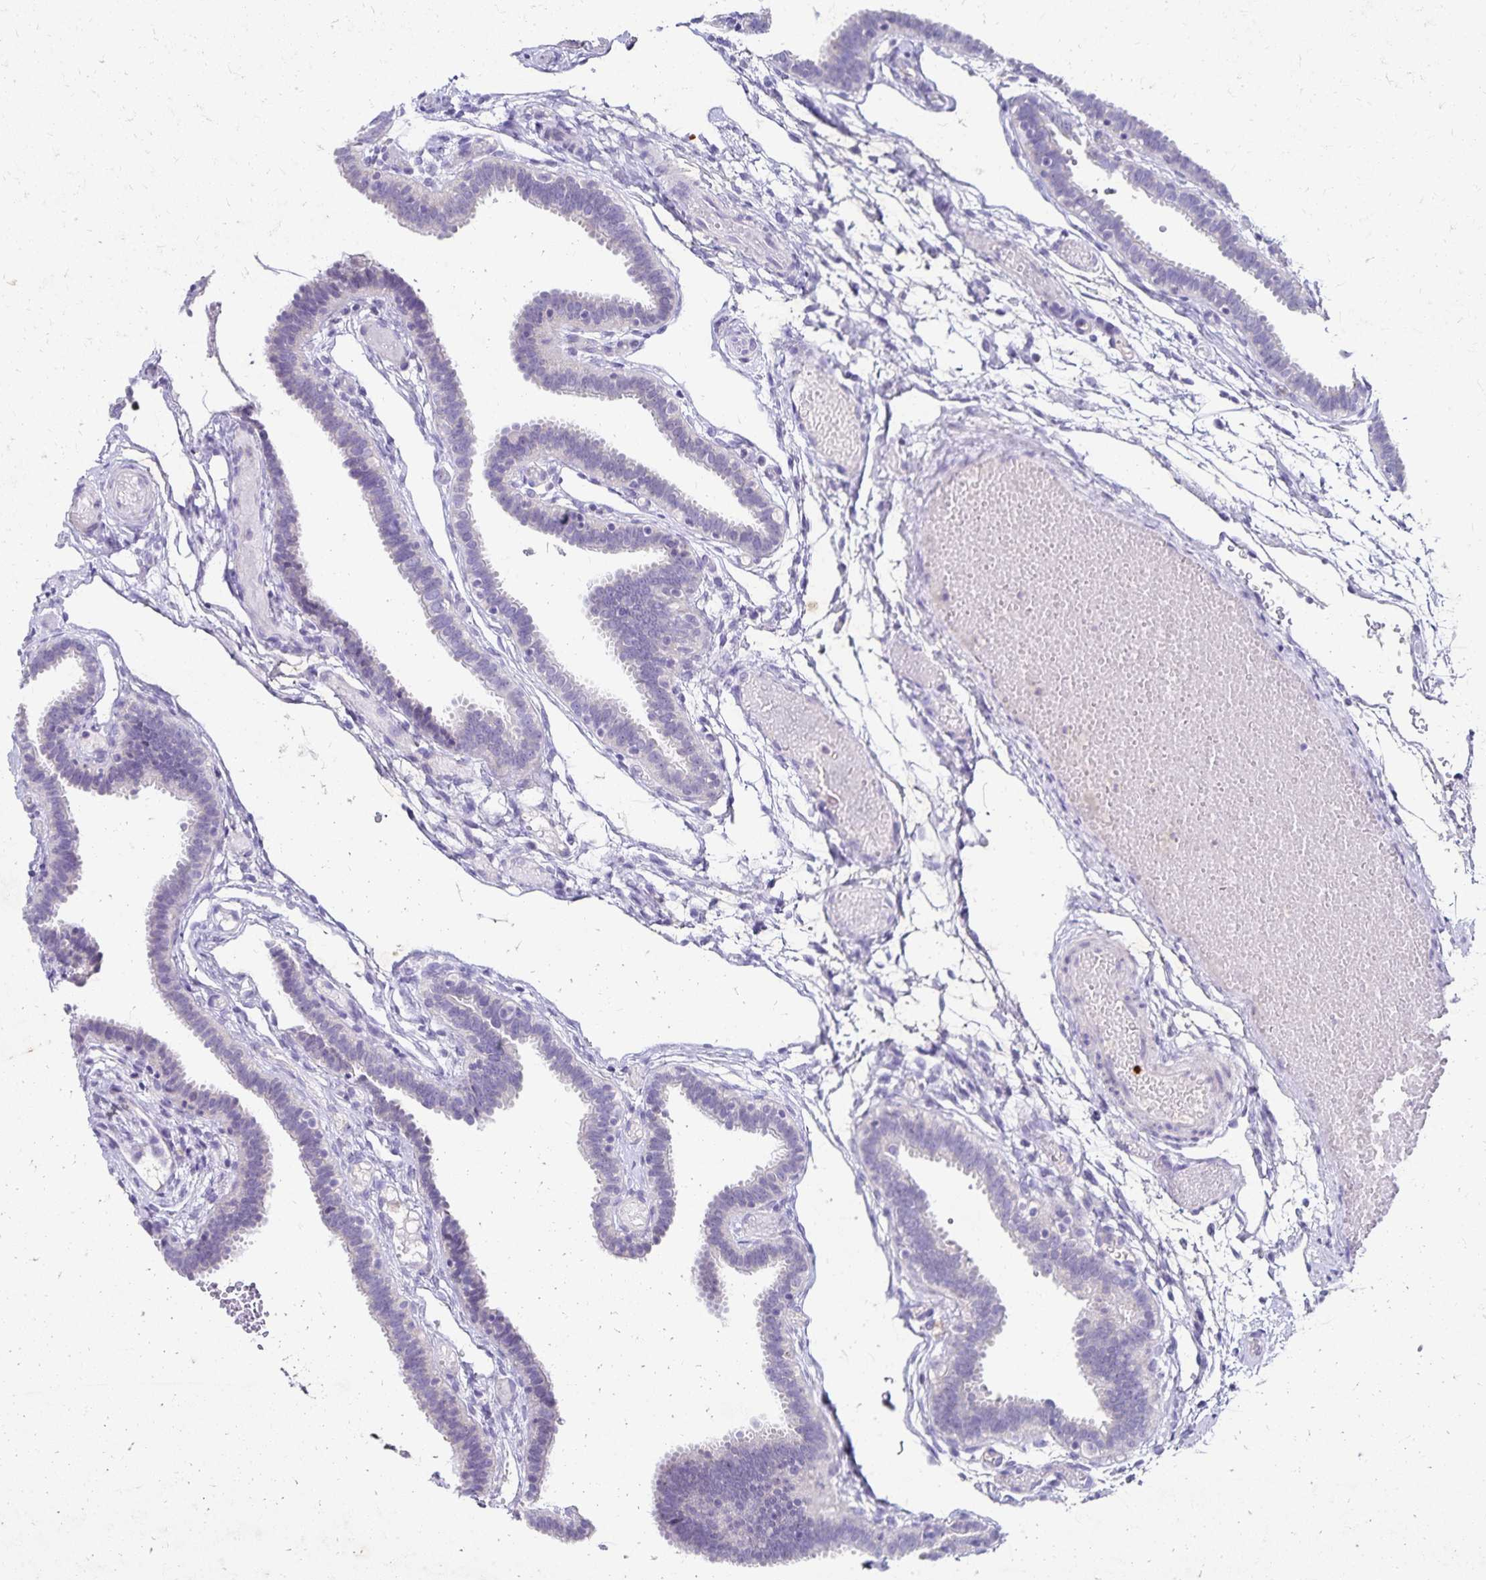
{"staining": {"intensity": "negative", "quantity": "none", "location": "none"}, "tissue": "fallopian tube", "cell_type": "Glandular cells", "image_type": "normal", "snomed": [{"axis": "morphology", "description": "Normal tissue, NOS"}, {"axis": "topography", "description": "Fallopian tube"}], "caption": "Glandular cells show no significant protein positivity in normal fallopian tube.", "gene": "PAX5", "patient": {"sex": "female", "age": 37}}